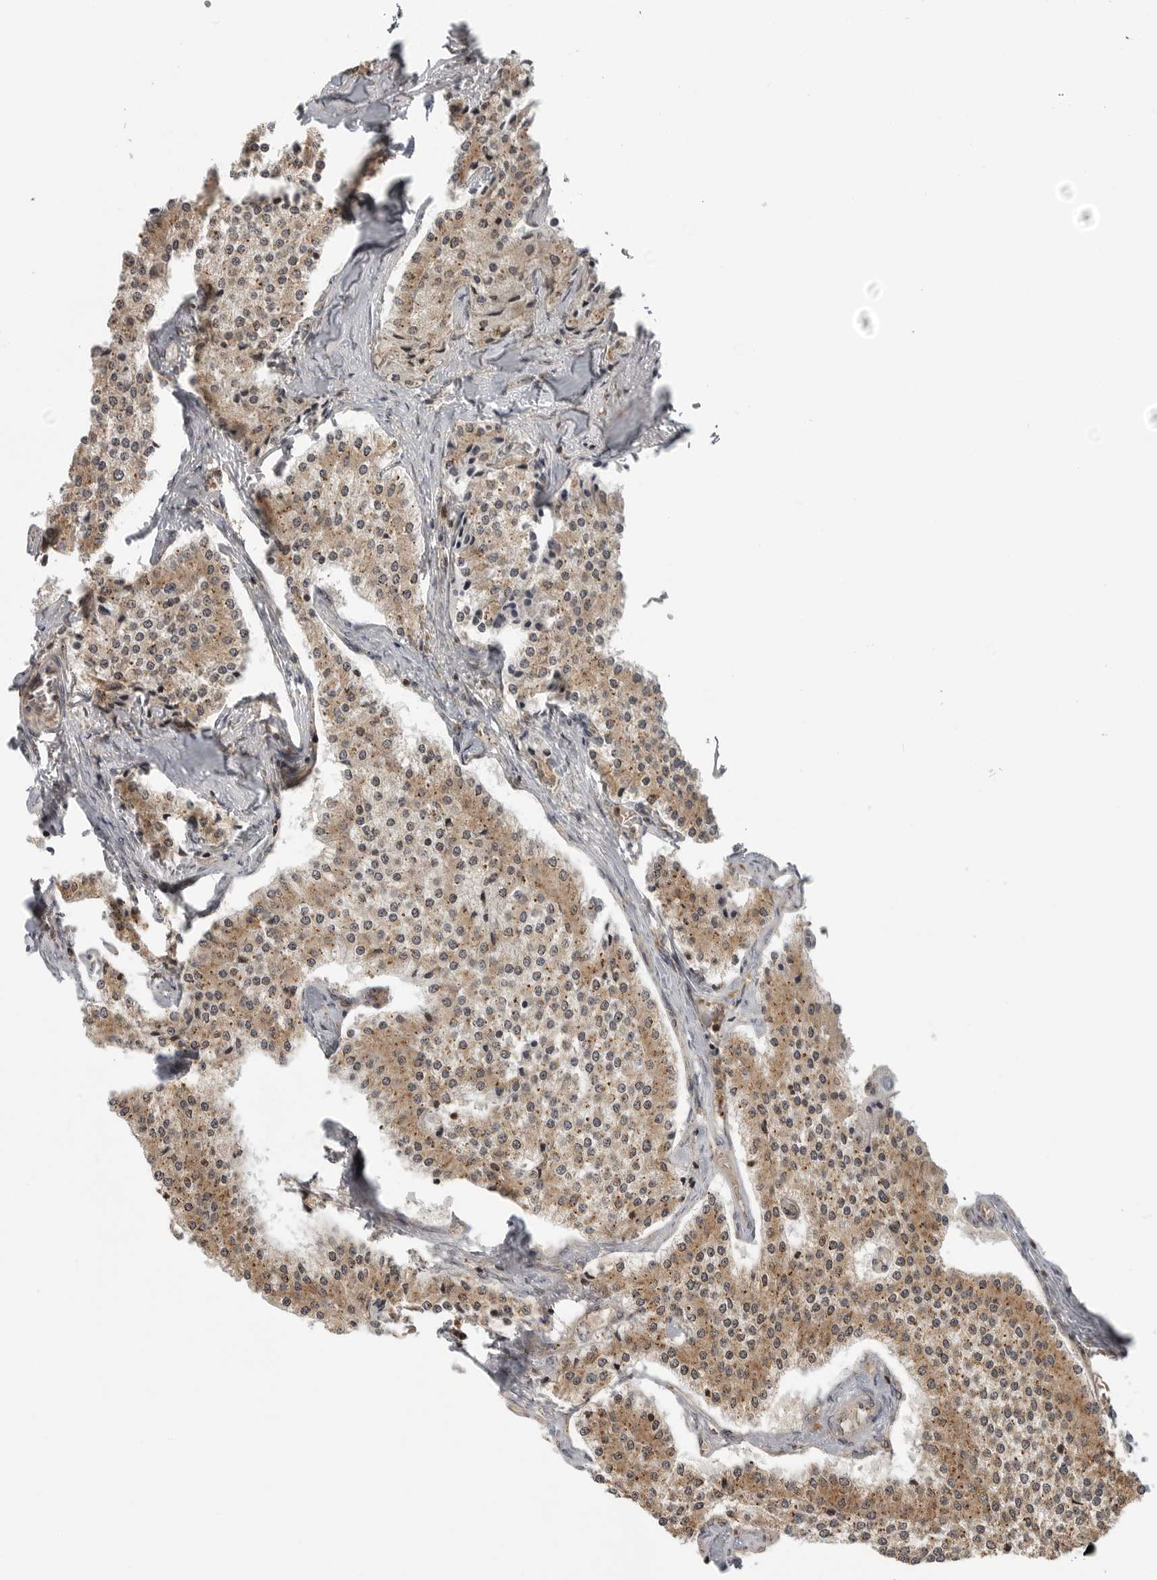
{"staining": {"intensity": "weak", "quantity": ">75%", "location": "cytoplasmic/membranous,nuclear"}, "tissue": "carcinoid", "cell_type": "Tumor cells", "image_type": "cancer", "snomed": [{"axis": "morphology", "description": "Carcinoid, malignant, NOS"}, {"axis": "topography", "description": "Colon"}], "caption": "Malignant carcinoid was stained to show a protein in brown. There is low levels of weak cytoplasmic/membranous and nuclear staining in about >75% of tumor cells.", "gene": "COPA", "patient": {"sex": "female", "age": 52}}